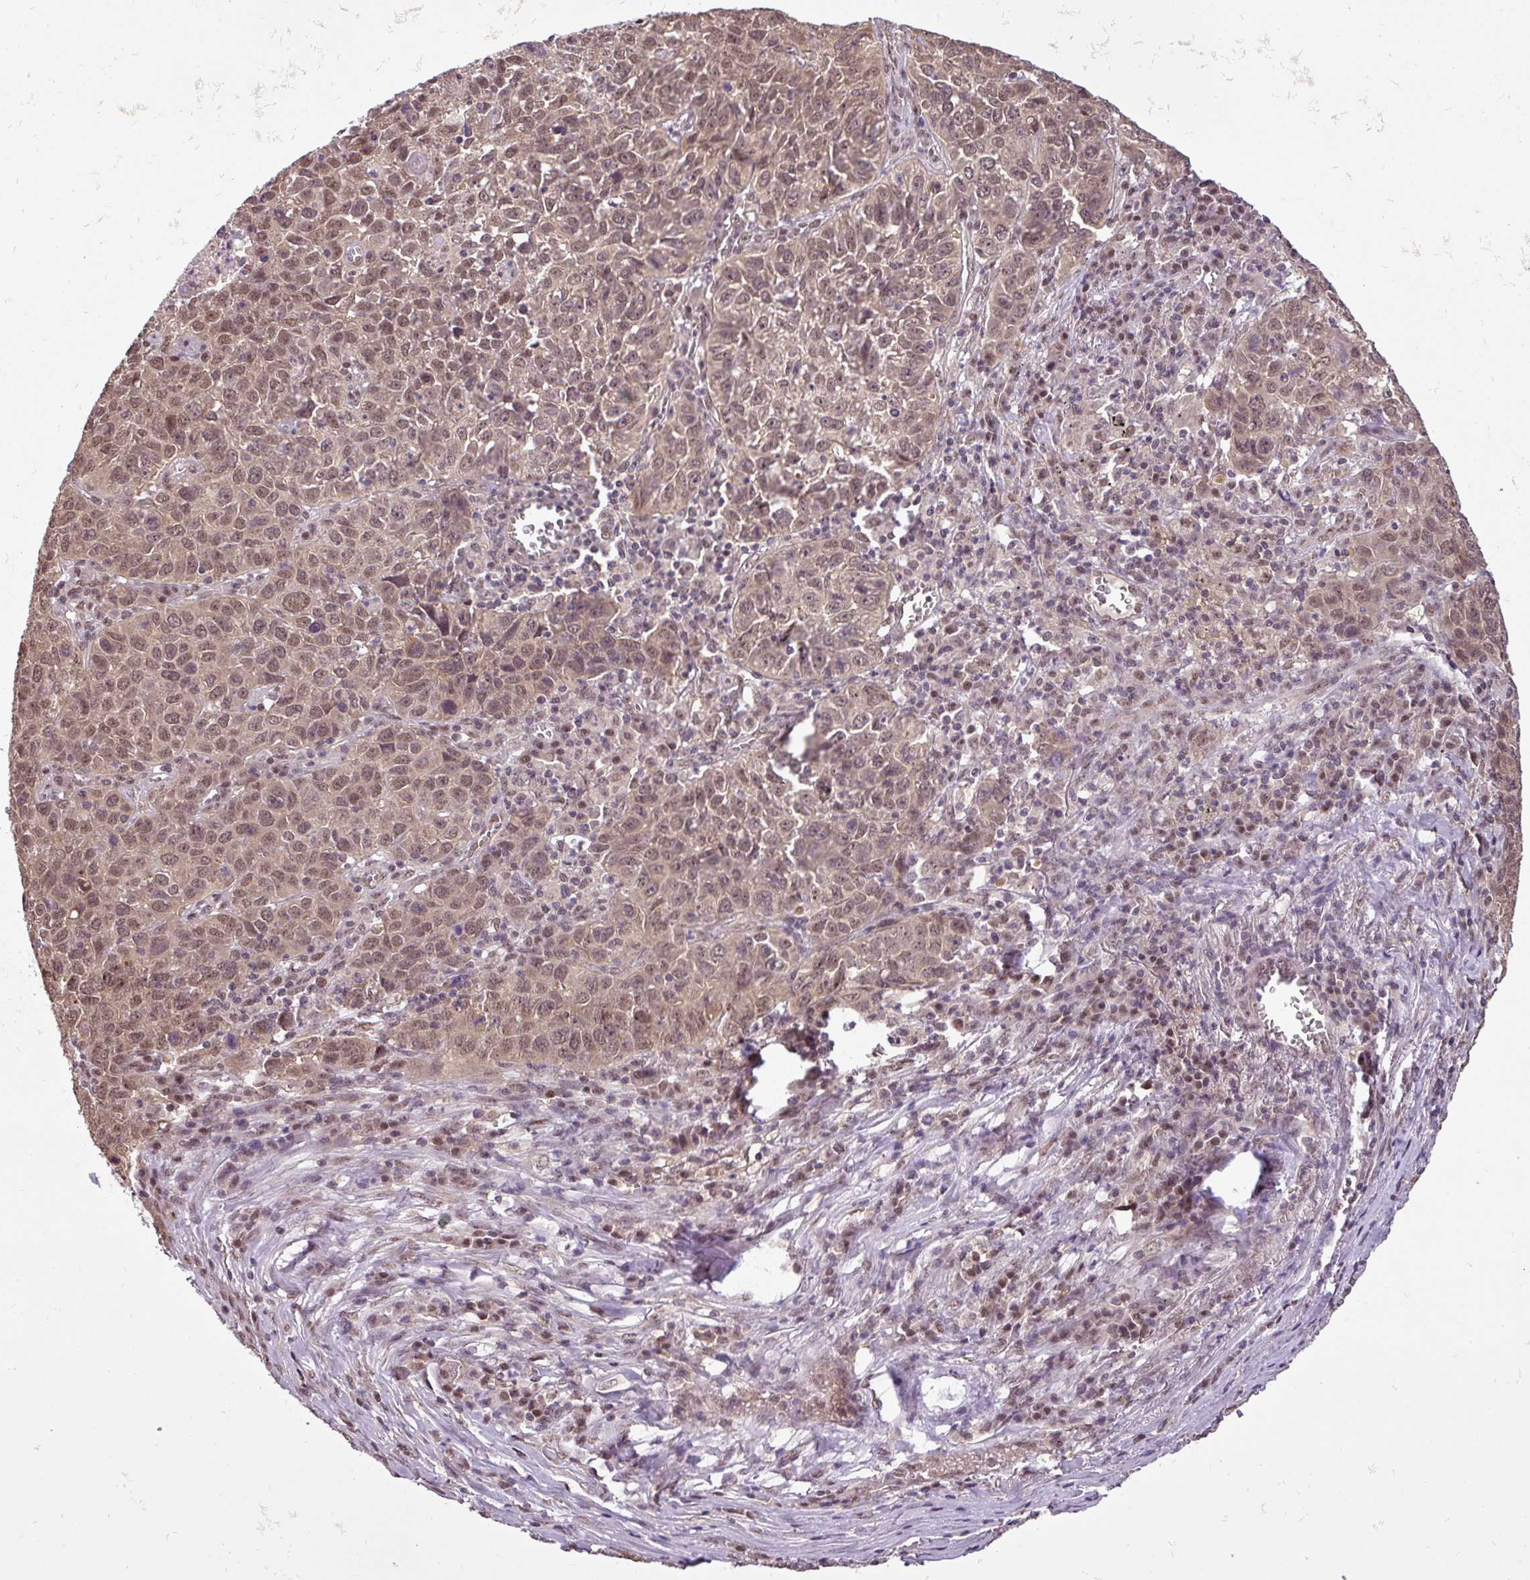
{"staining": {"intensity": "moderate", "quantity": ">75%", "location": "nuclear"}, "tissue": "lung cancer", "cell_type": "Tumor cells", "image_type": "cancer", "snomed": [{"axis": "morphology", "description": "Squamous cell carcinoma, NOS"}, {"axis": "topography", "description": "Lung"}], "caption": "A high-resolution image shows IHC staining of lung cancer (squamous cell carcinoma), which reveals moderate nuclear staining in approximately >75% of tumor cells.", "gene": "MFHAS1", "patient": {"sex": "male", "age": 76}}